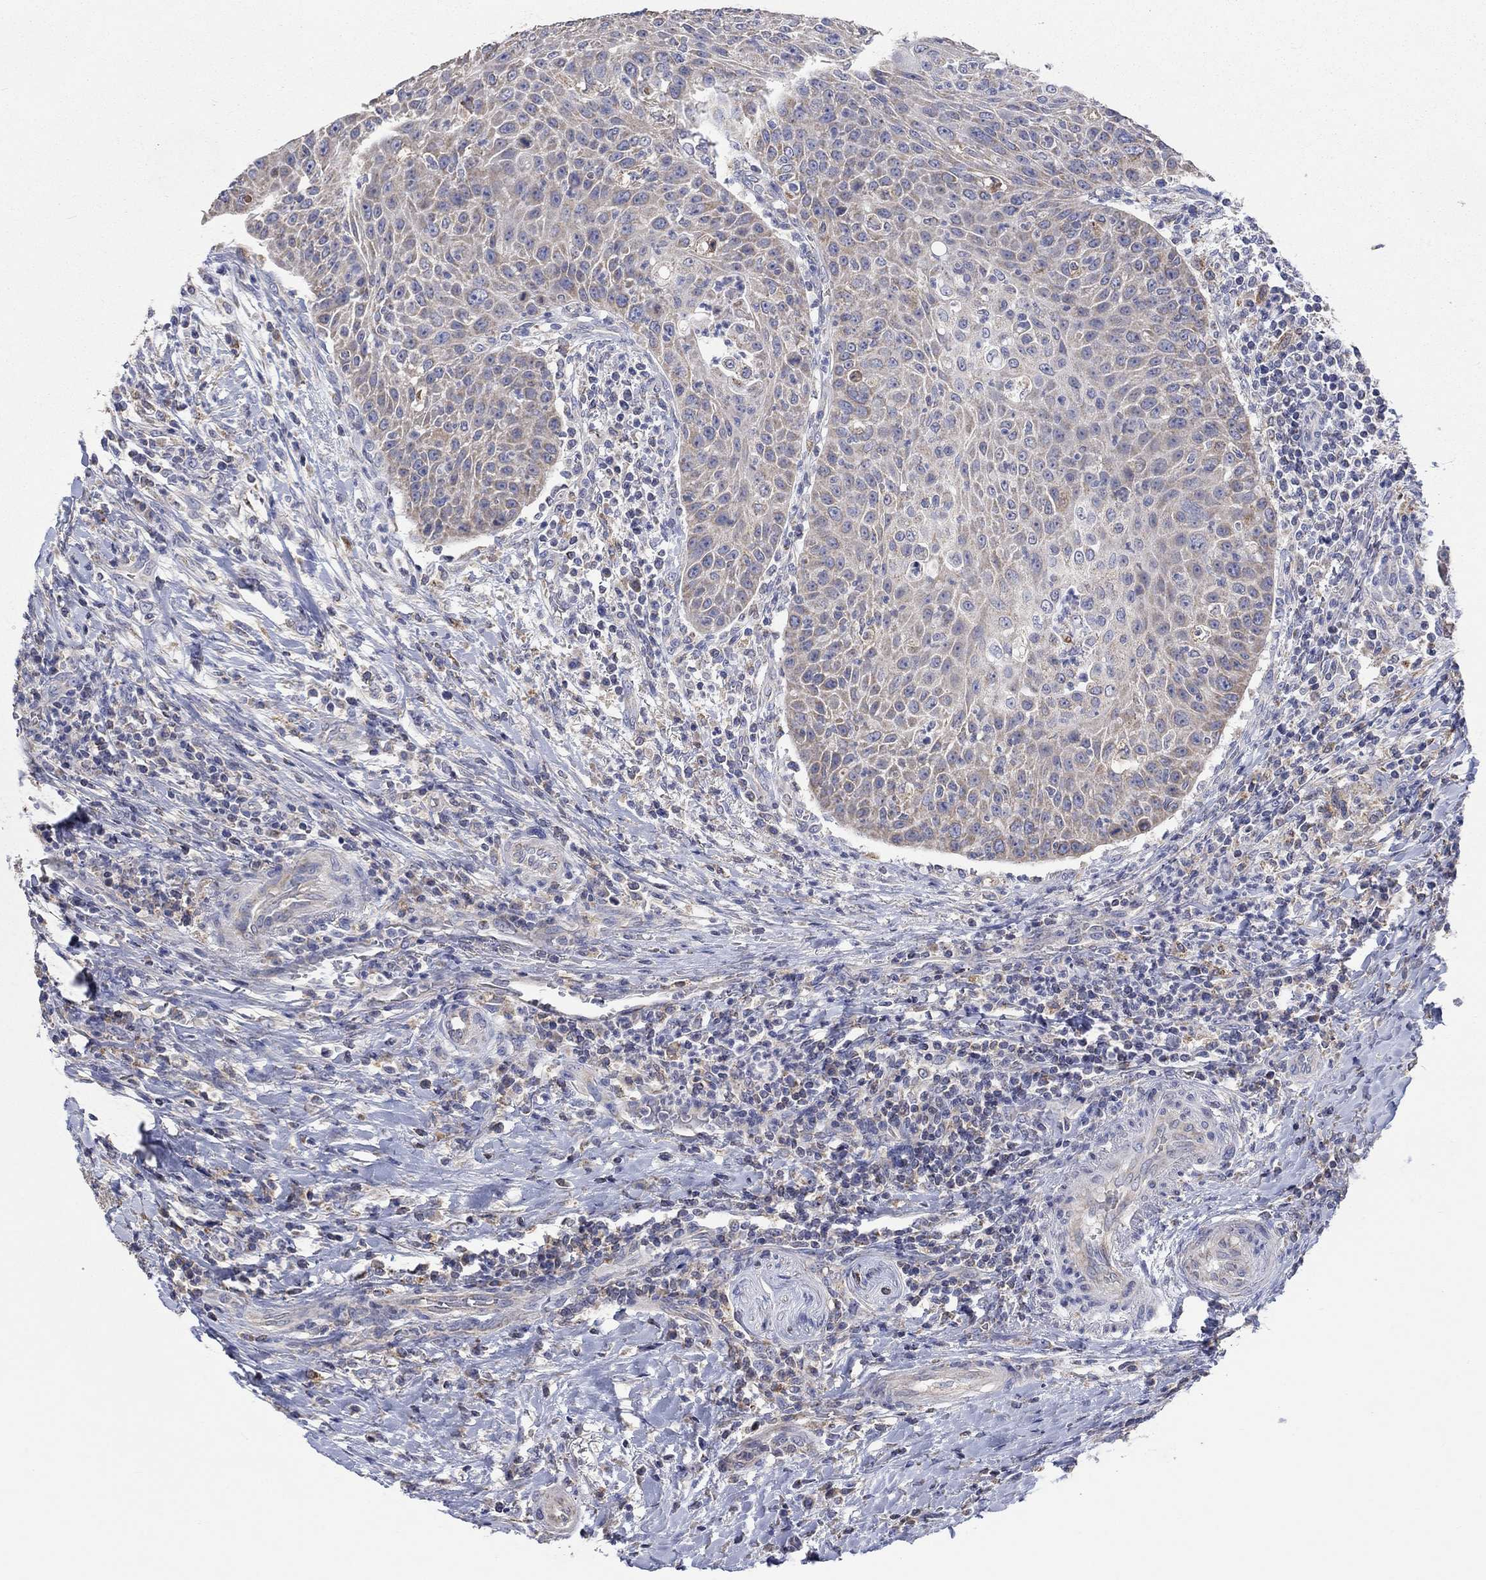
{"staining": {"intensity": "weak", "quantity": "25%-75%", "location": "cytoplasmic/membranous"}, "tissue": "head and neck cancer", "cell_type": "Tumor cells", "image_type": "cancer", "snomed": [{"axis": "morphology", "description": "Squamous cell carcinoma, NOS"}, {"axis": "topography", "description": "Head-Neck"}], "caption": "Brown immunohistochemical staining in human head and neck squamous cell carcinoma exhibits weak cytoplasmic/membranous staining in about 25%-75% of tumor cells. (IHC, brightfield microscopy, high magnification).", "gene": "UGT8", "patient": {"sex": "male", "age": 69}}